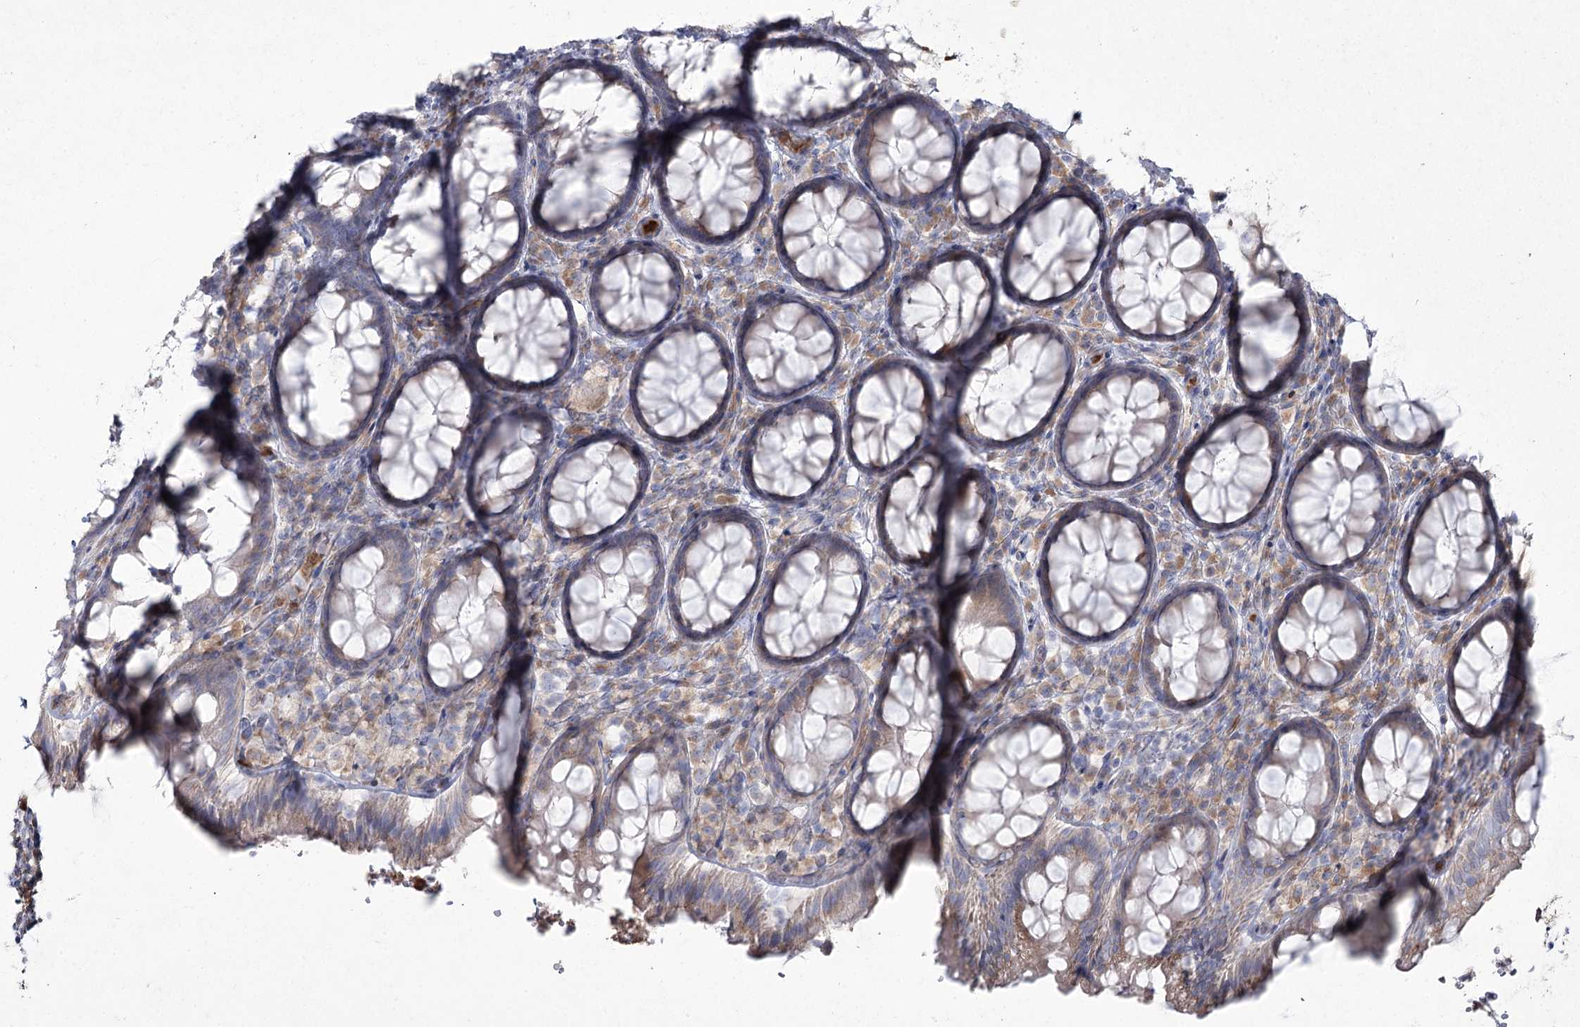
{"staining": {"intensity": "weak", "quantity": "25%-75%", "location": "cytoplasmic/membranous"}, "tissue": "rectum", "cell_type": "Glandular cells", "image_type": "normal", "snomed": [{"axis": "morphology", "description": "Normal tissue, NOS"}, {"axis": "topography", "description": "Rectum"}], "caption": "A micrograph of human rectum stained for a protein reveals weak cytoplasmic/membranous brown staining in glandular cells.", "gene": "NIPAL4", "patient": {"sex": "male", "age": 83}}